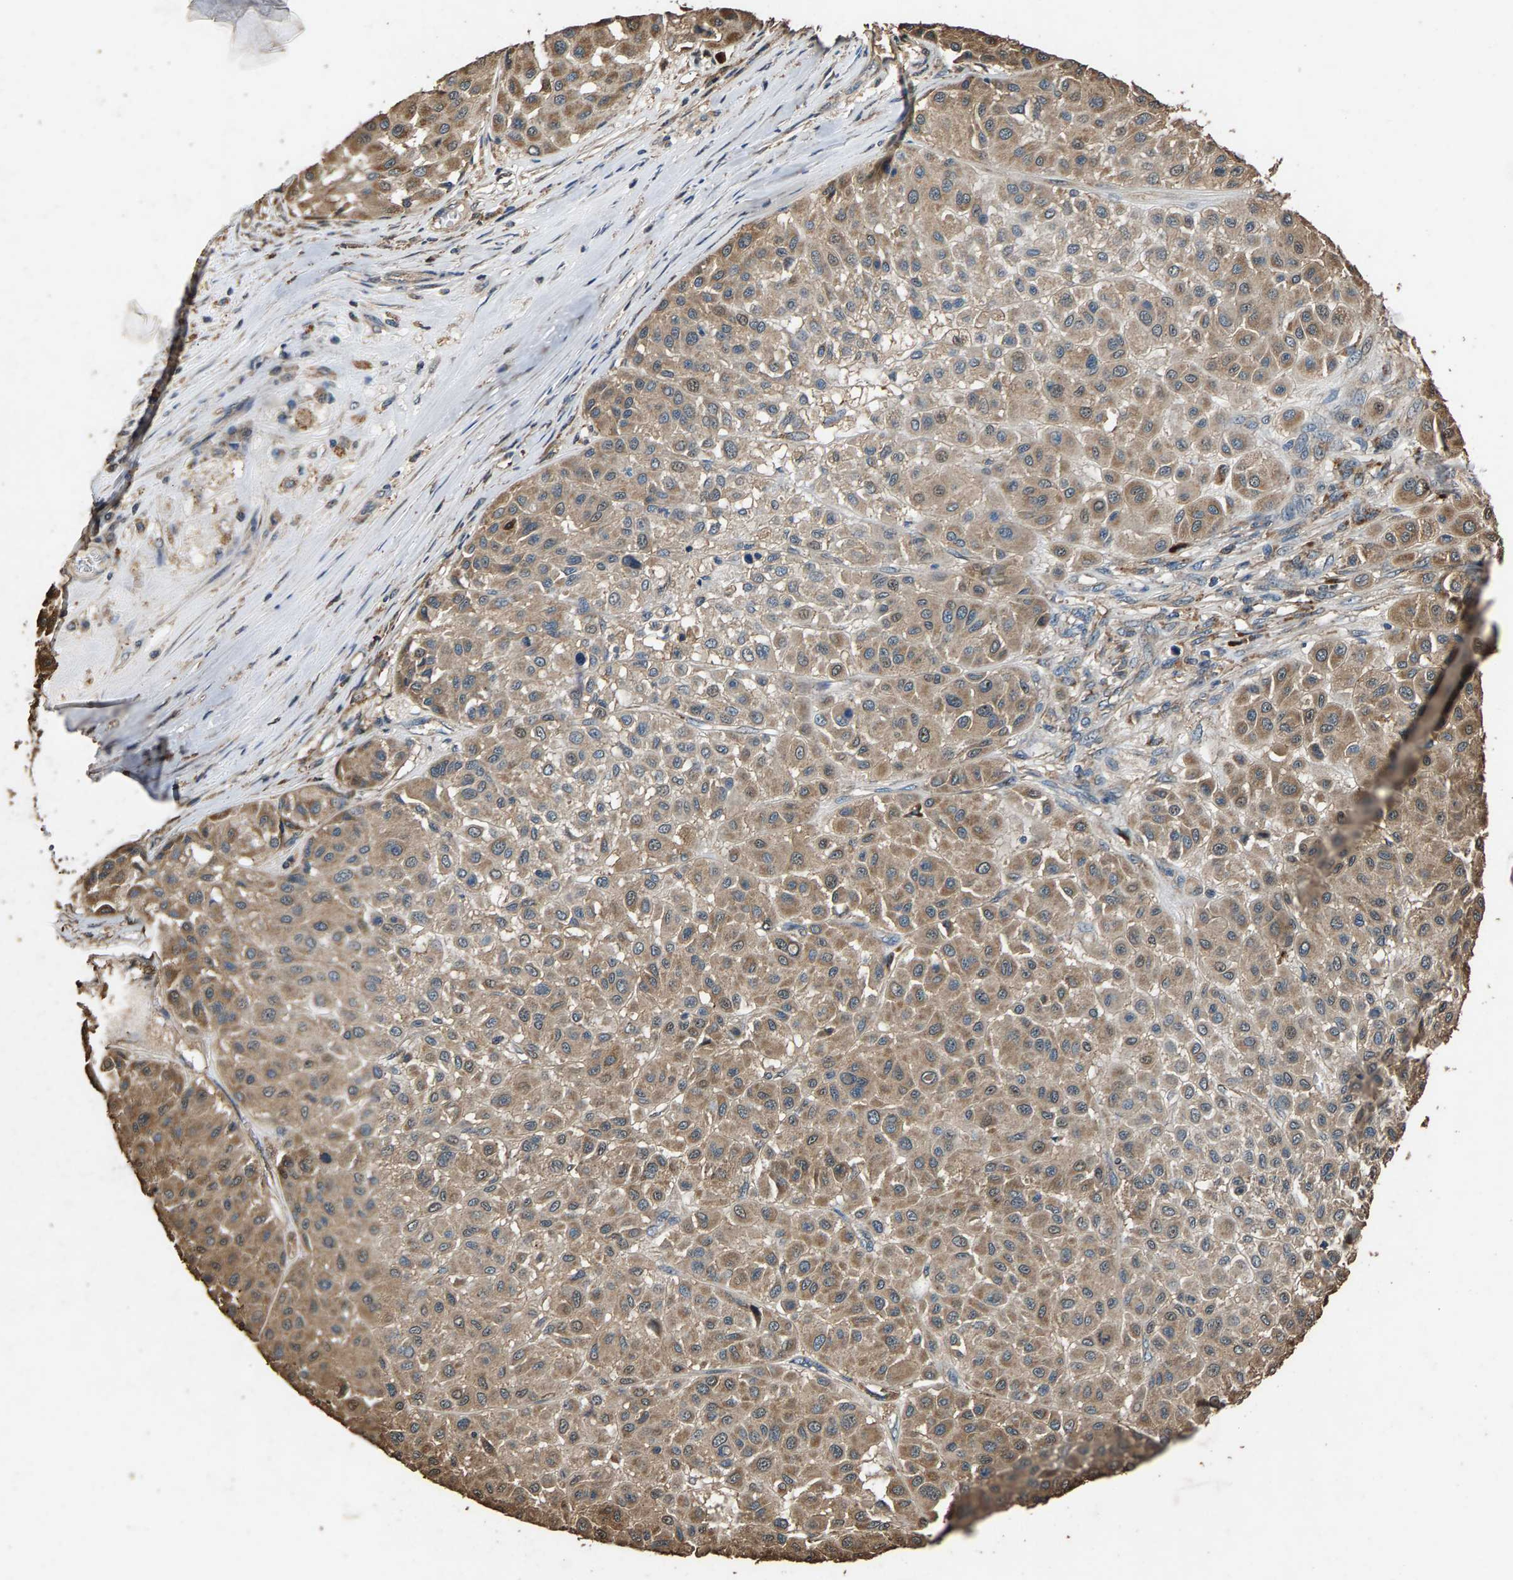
{"staining": {"intensity": "moderate", "quantity": ">75%", "location": "cytoplasmic/membranous"}, "tissue": "melanoma", "cell_type": "Tumor cells", "image_type": "cancer", "snomed": [{"axis": "morphology", "description": "Malignant melanoma, Metastatic site"}, {"axis": "topography", "description": "Soft tissue"}], "caption": "This image reveals melanoma stained with immunohistochemistry to label a protein in brown. The cytoplasmic/membranous of tumor cells show moderate positivity for the protein. Nuclei are counter-stained blue.", "gene": "MRPL27", "patient": {"sex": "male", "age": 41}}